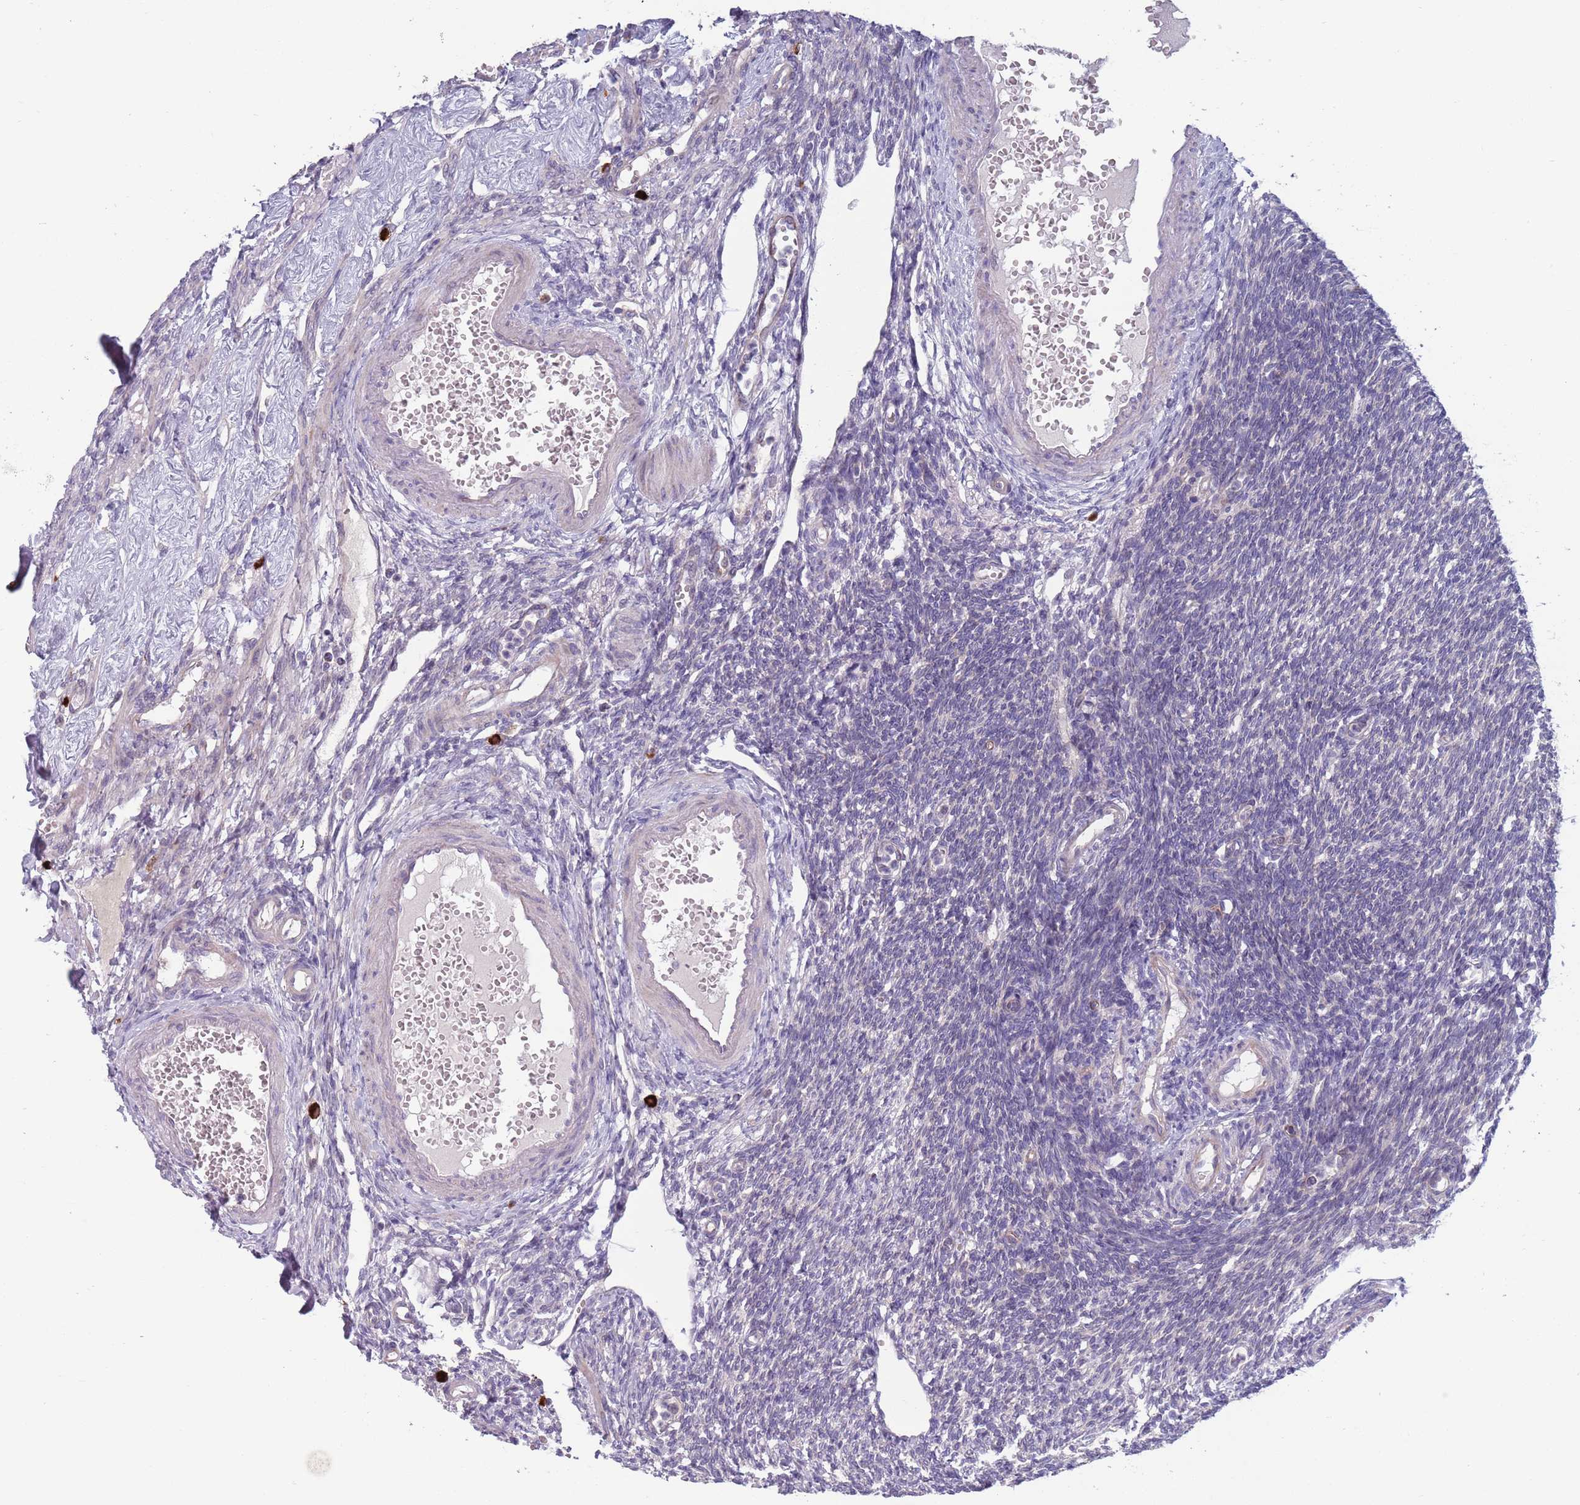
{"staining": {"intensity": "negative", "quantity": "none", "location": "none"}, "tissue": "ovary", "cell_type": "Ovarian stroma cells", "image_type": "normal", "snomed": [{"axis": "morphology", "description": "Normal tissue, NOS"}, {"axis": "morphology", "description": "Cyst, NOS"}, {"axis": "topography", "description": "Ovary"}], "caption": "Benign ovary was stained to show a protein in brown. There is no significant staining in ovarian stroma cells. Nuclei are stained in blue.", "gene": "TYW1B", "patient": {"sex": "female", "age": 33}}